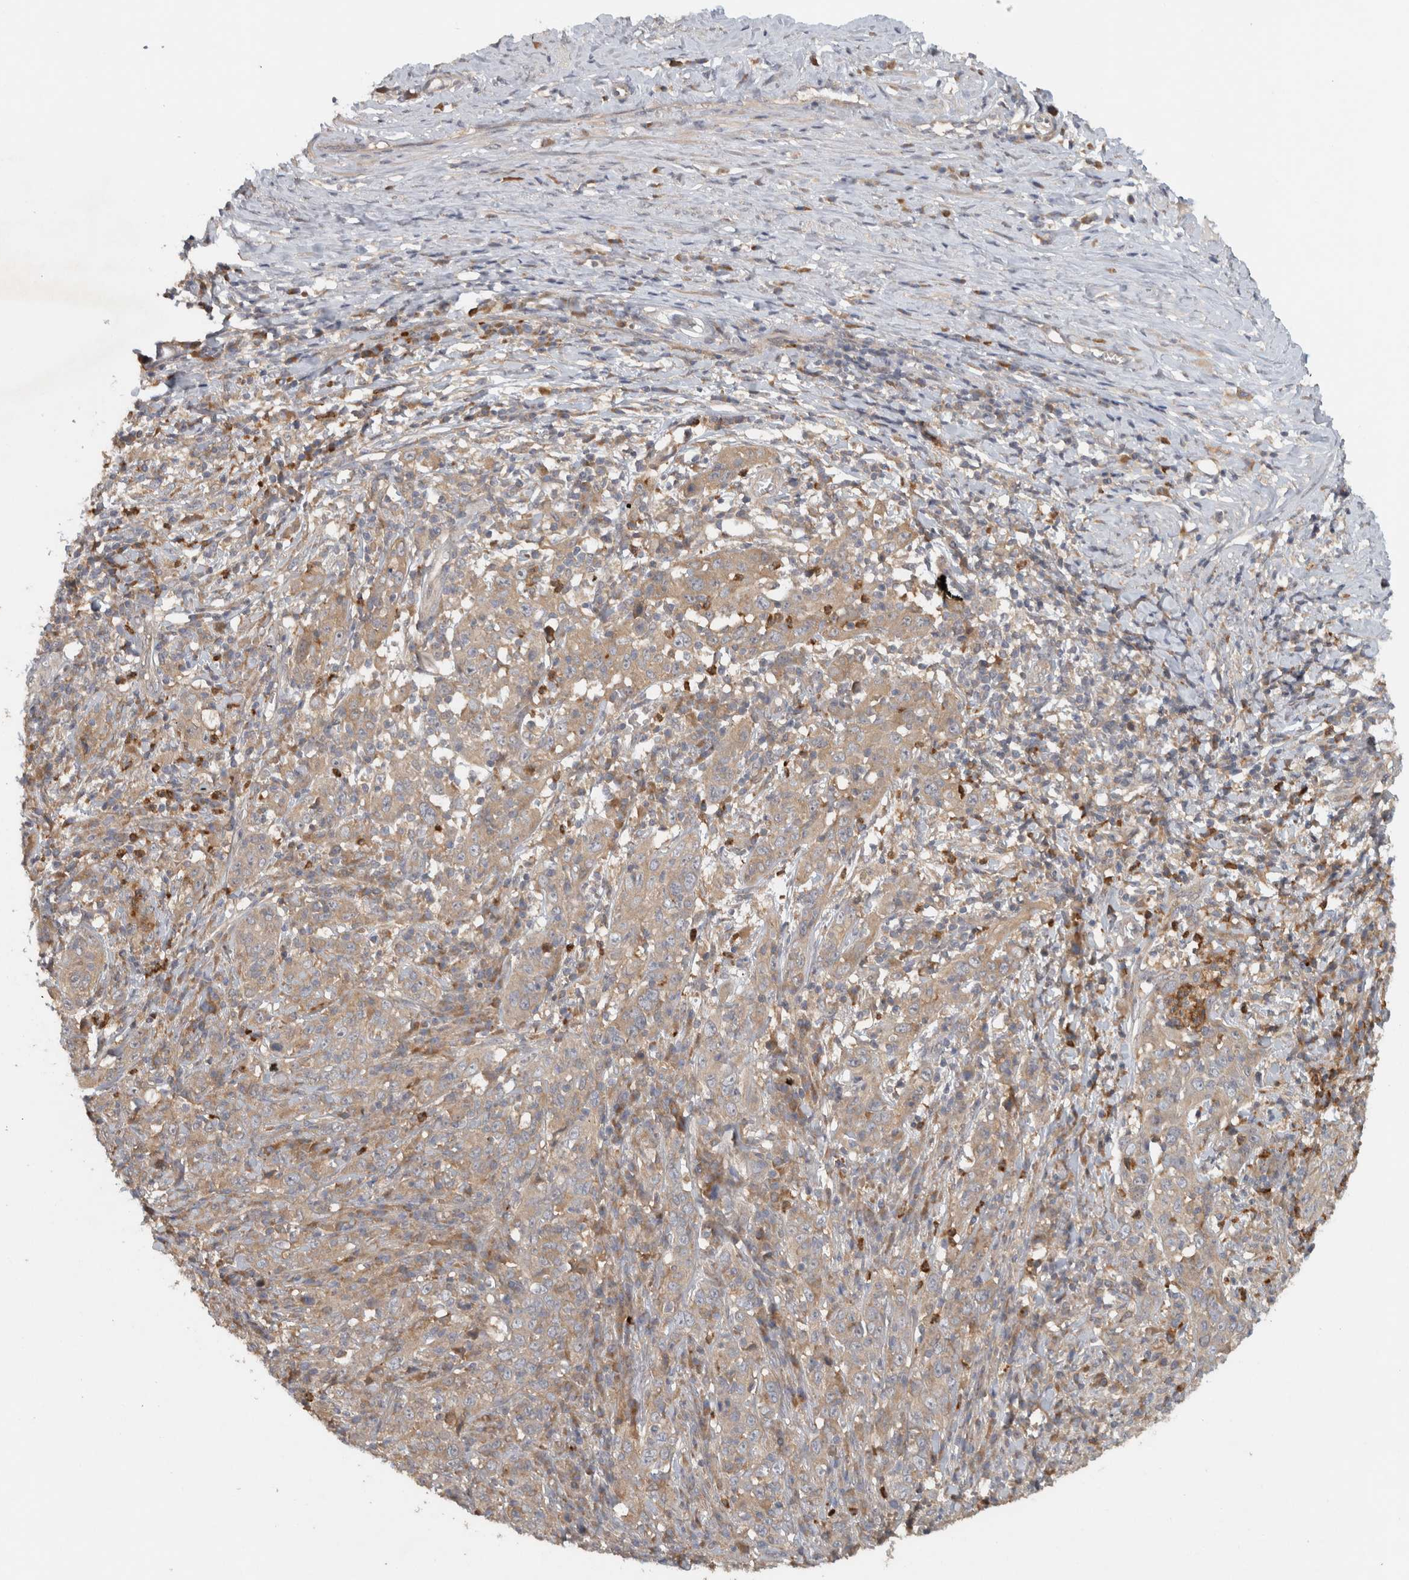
{"staining": {"intensity": "weak", "quantity": ">75%", "location": "cytoplasmic/membranous"}, "tissue": "cervical cancer", "cell_type": "Tumor cells", "image_type": "cancer", "snomed": [{"axis": "morphology", "description": "Squamous cell carcinoma, NOS"}, {"axis": "topography", "description": "Cervix"}], "caption": "Human cervical cancer (squamous cell carcinoma) stained with a protein marker demonstrates weak staining in tumor cells.", "gene": "VEPH1", "patient": {"sex": "female", "age": 46}}